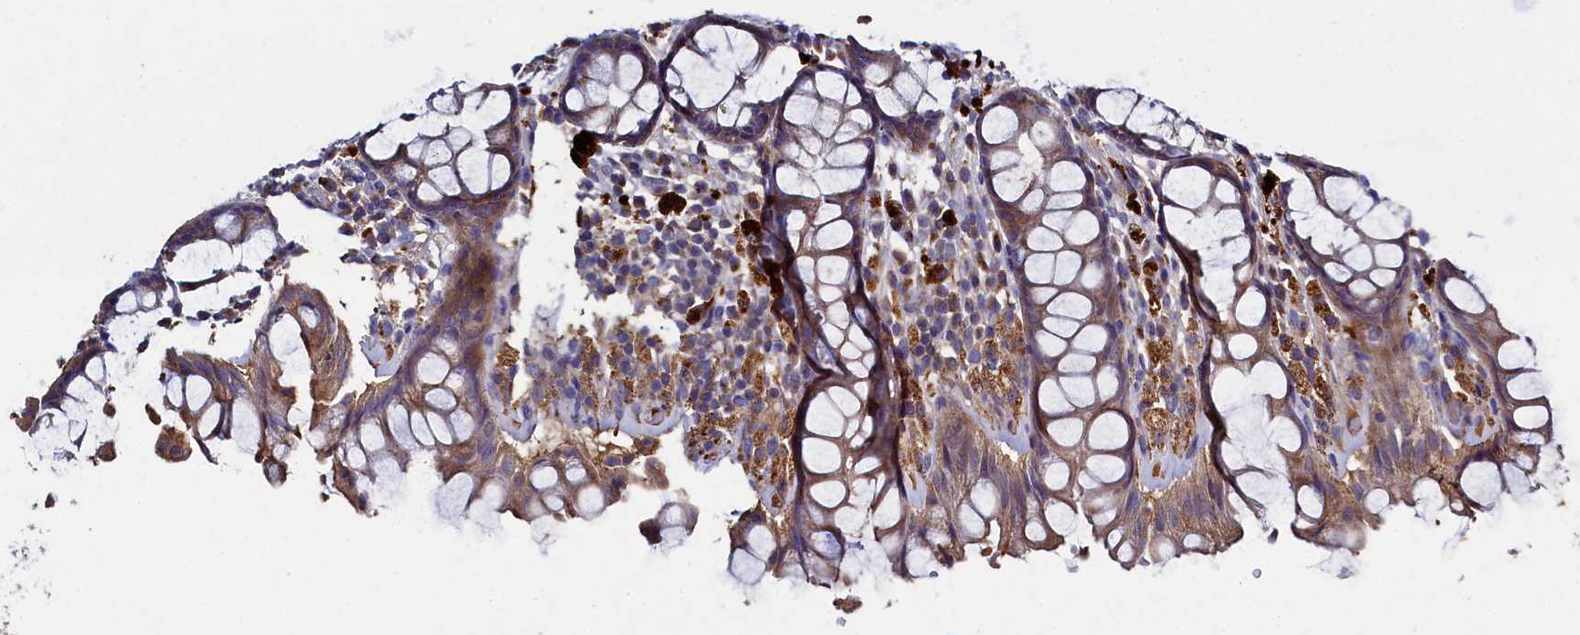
{"staining": {"intensity": "moderate", "quantity": ">75%", "location": "cytoplasmic/membranous"}, "tissue": "rectum", "cell_type": "Glandular cells", "image_type": "normal", "snomed": [{"axis": "morphology", "description": "Normal tissue, NOS"}, {"axis": "topography", "description": "Rectum"}], "caption": "Immunohistochemistry (IHC) (DAB (3,3'-diaminobenzidine)) staining of benign rectum demonstrates moderate cytoplasmic/membranous protein expression in approximately >75% of glandular cells.", "gene": "TK2", "patient": {"sex": "male", "age": 64}}